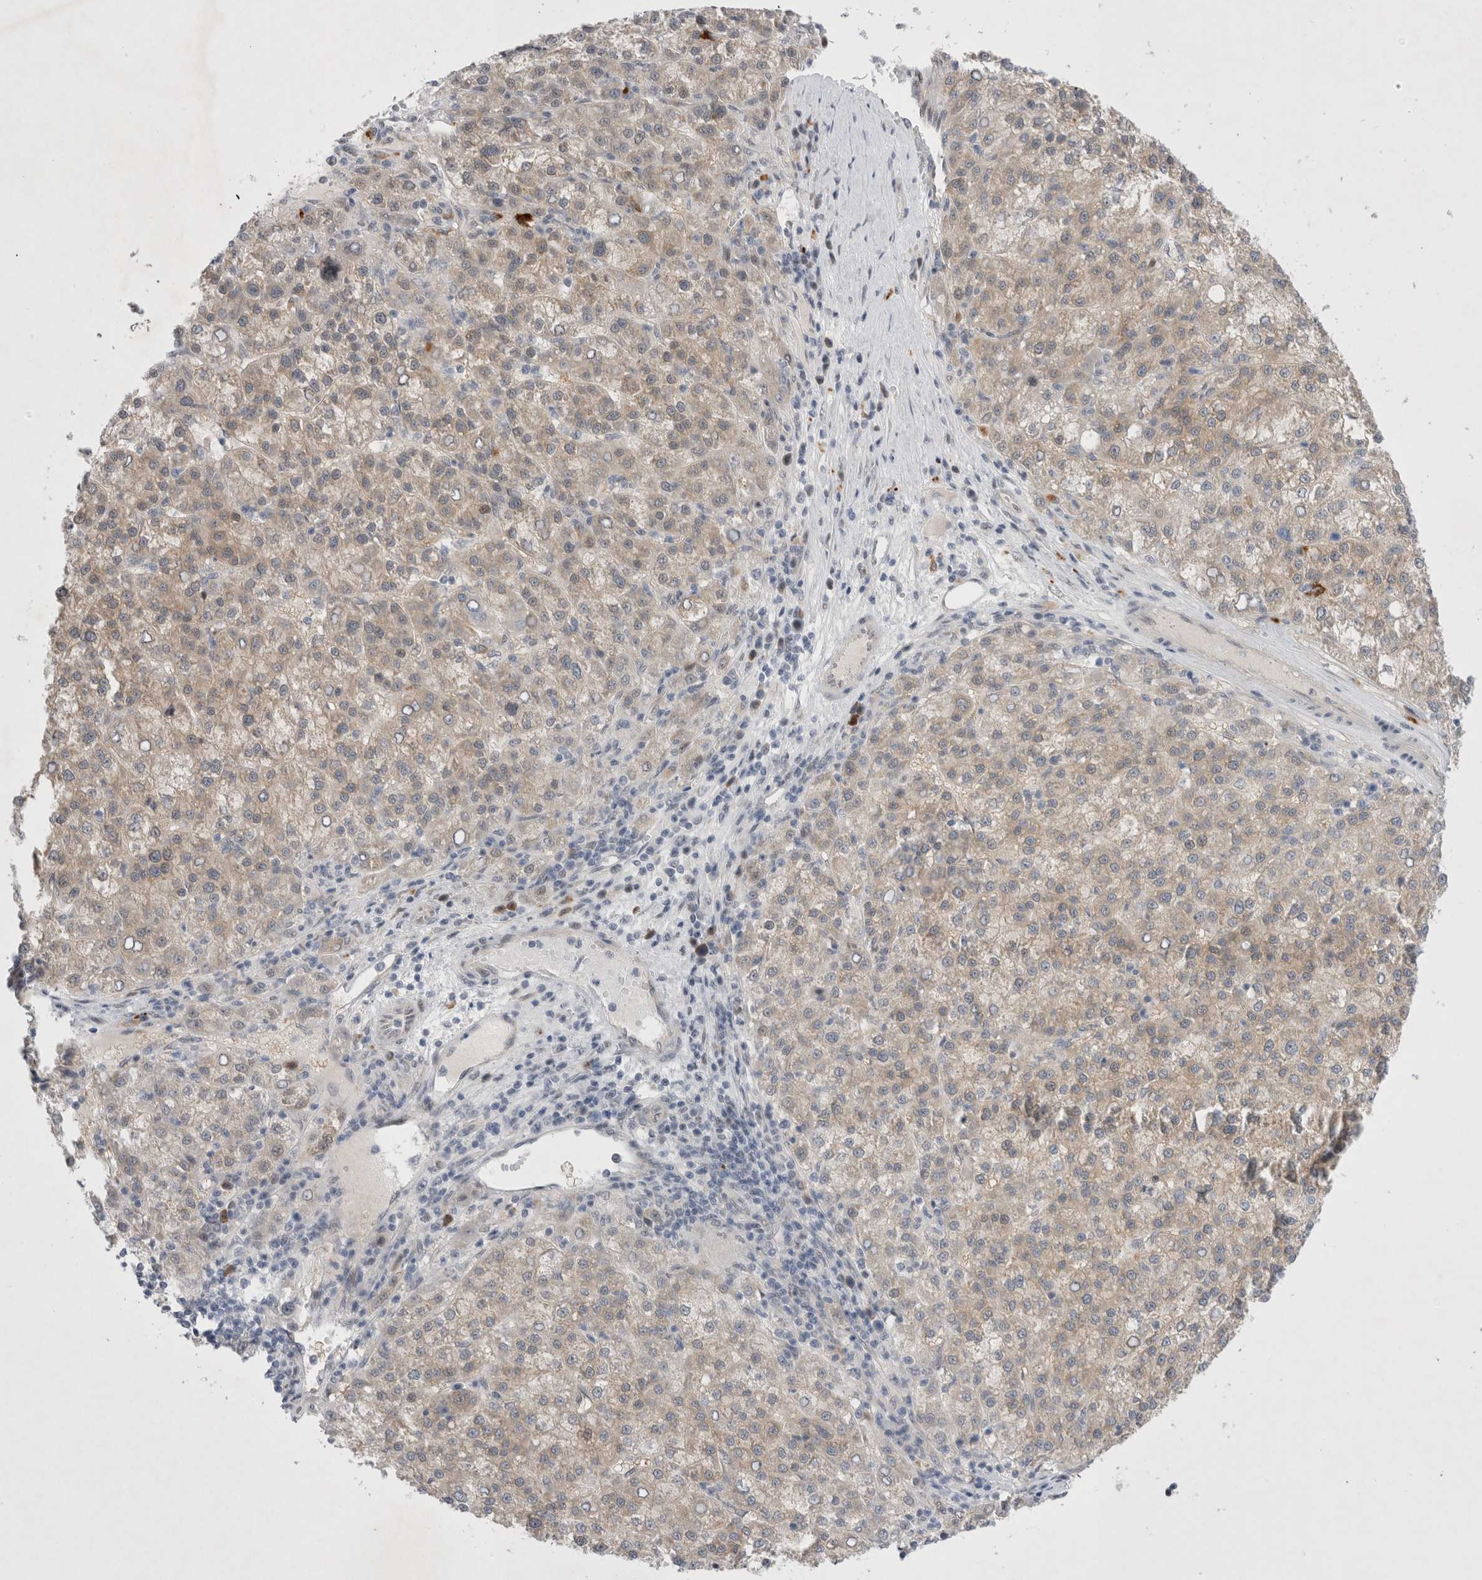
{"staining": {"intensity": "weak", "quantity": "<25%", "location": "cytoplasmic/membranous"}, "tissue": "liver cancer", "cell_type": "Tumor cells", "image_type": "cancer", "snomed": [{"axis": "morphology", "description": "Carcinoma, Hepatocellular, NOS"}, {"axis": "topography", "description": "Liver"}], "caption": "A high-resolution histopathology image shows IHC staining of liver hepatocellular carcinoma, which displays no significant expression in tumor cells.", "gene": "WIPF2", "patient": {"sex": "female", "age": 58}}